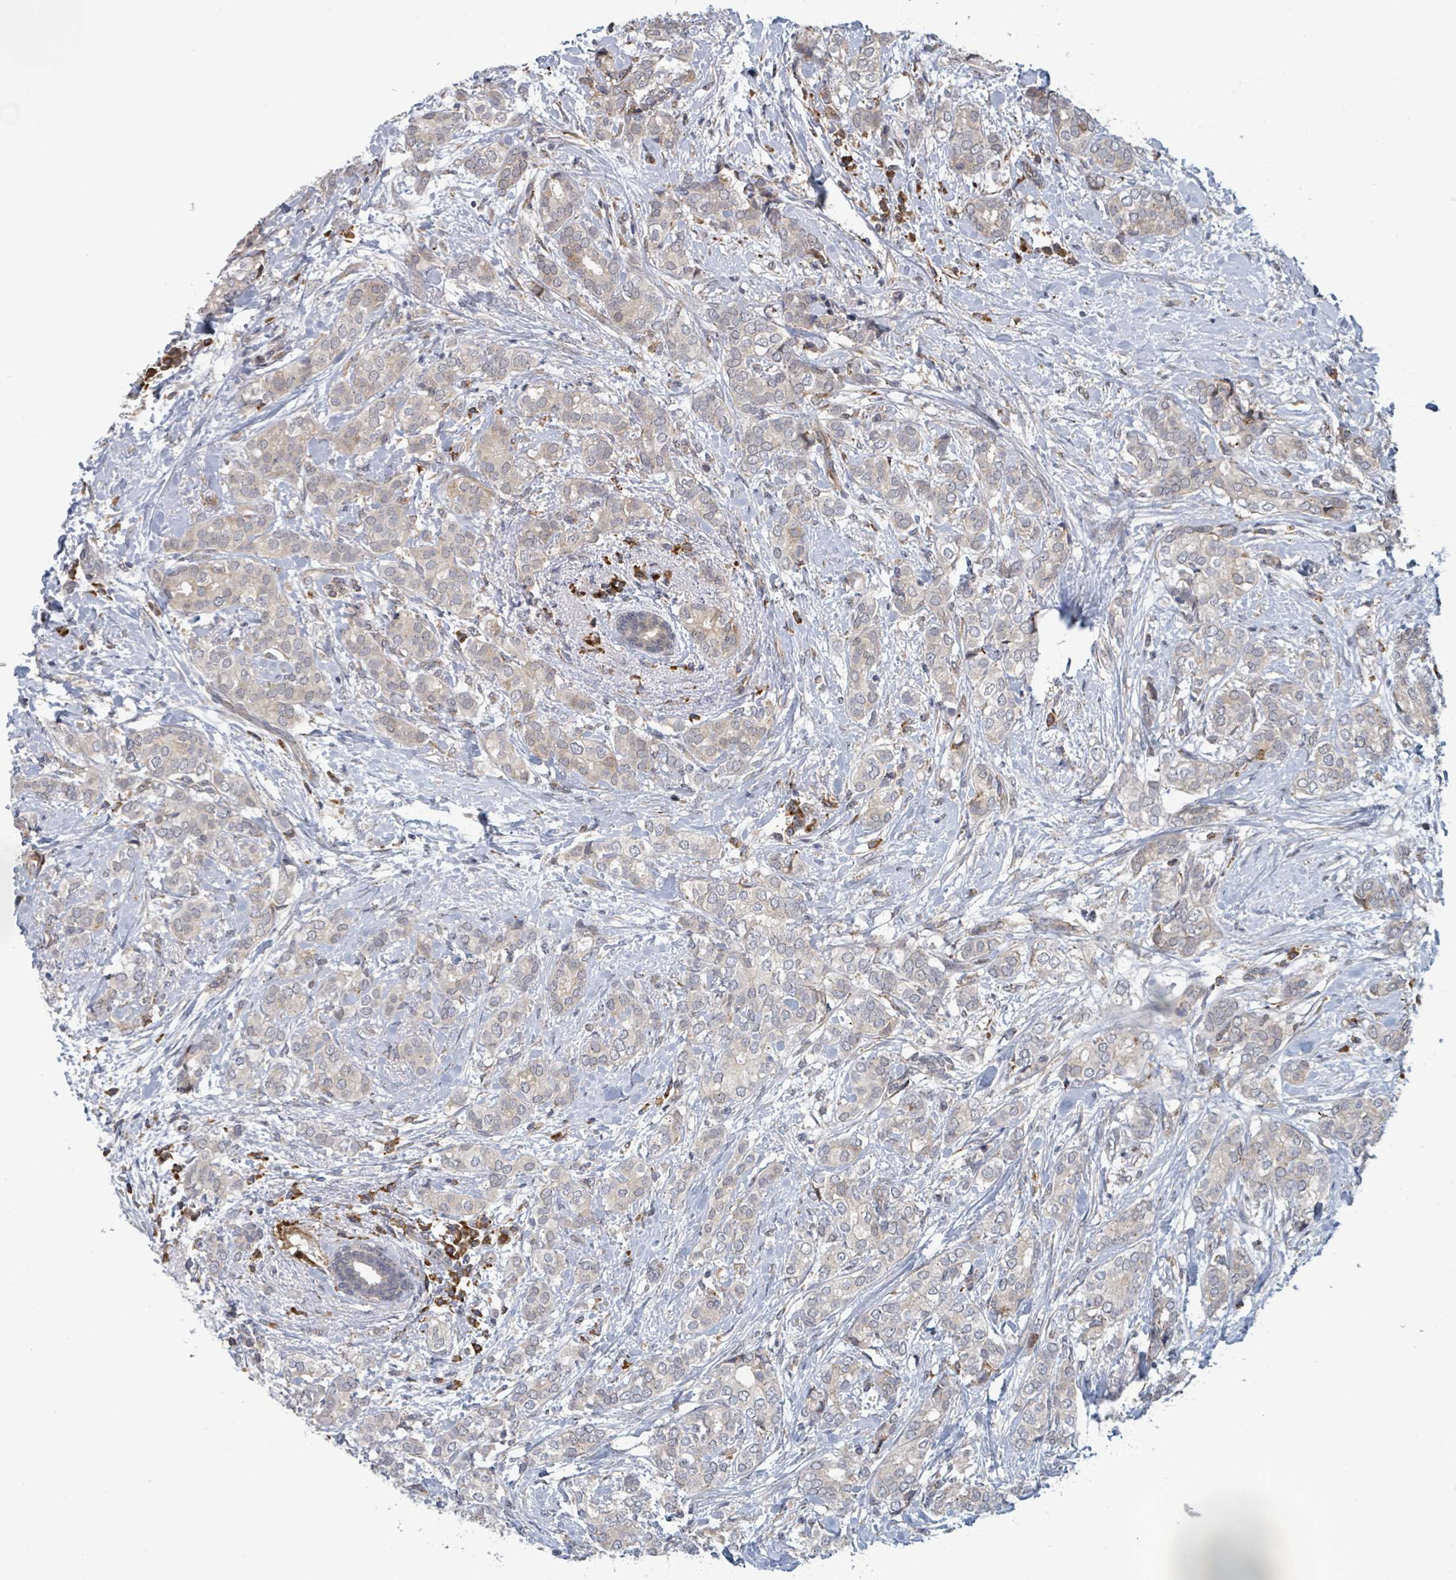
{"staining": {"intensity": "negative", "quantity": "none", "location": "none"}, "tissue": "breast cancer", "cell_type": "Tumor cells", "image_type": "cancer", "snomed": [{"axis": "morphology", "description": "Duct carcinoma"}, {"axis": "topography", "description": "Breast"}], "caption": "There is no significant staining in tumor cells of intraductal carcinoma (breast).", "gene": "SHROOM2", "patient": {"sex": "female", "age": 73}}